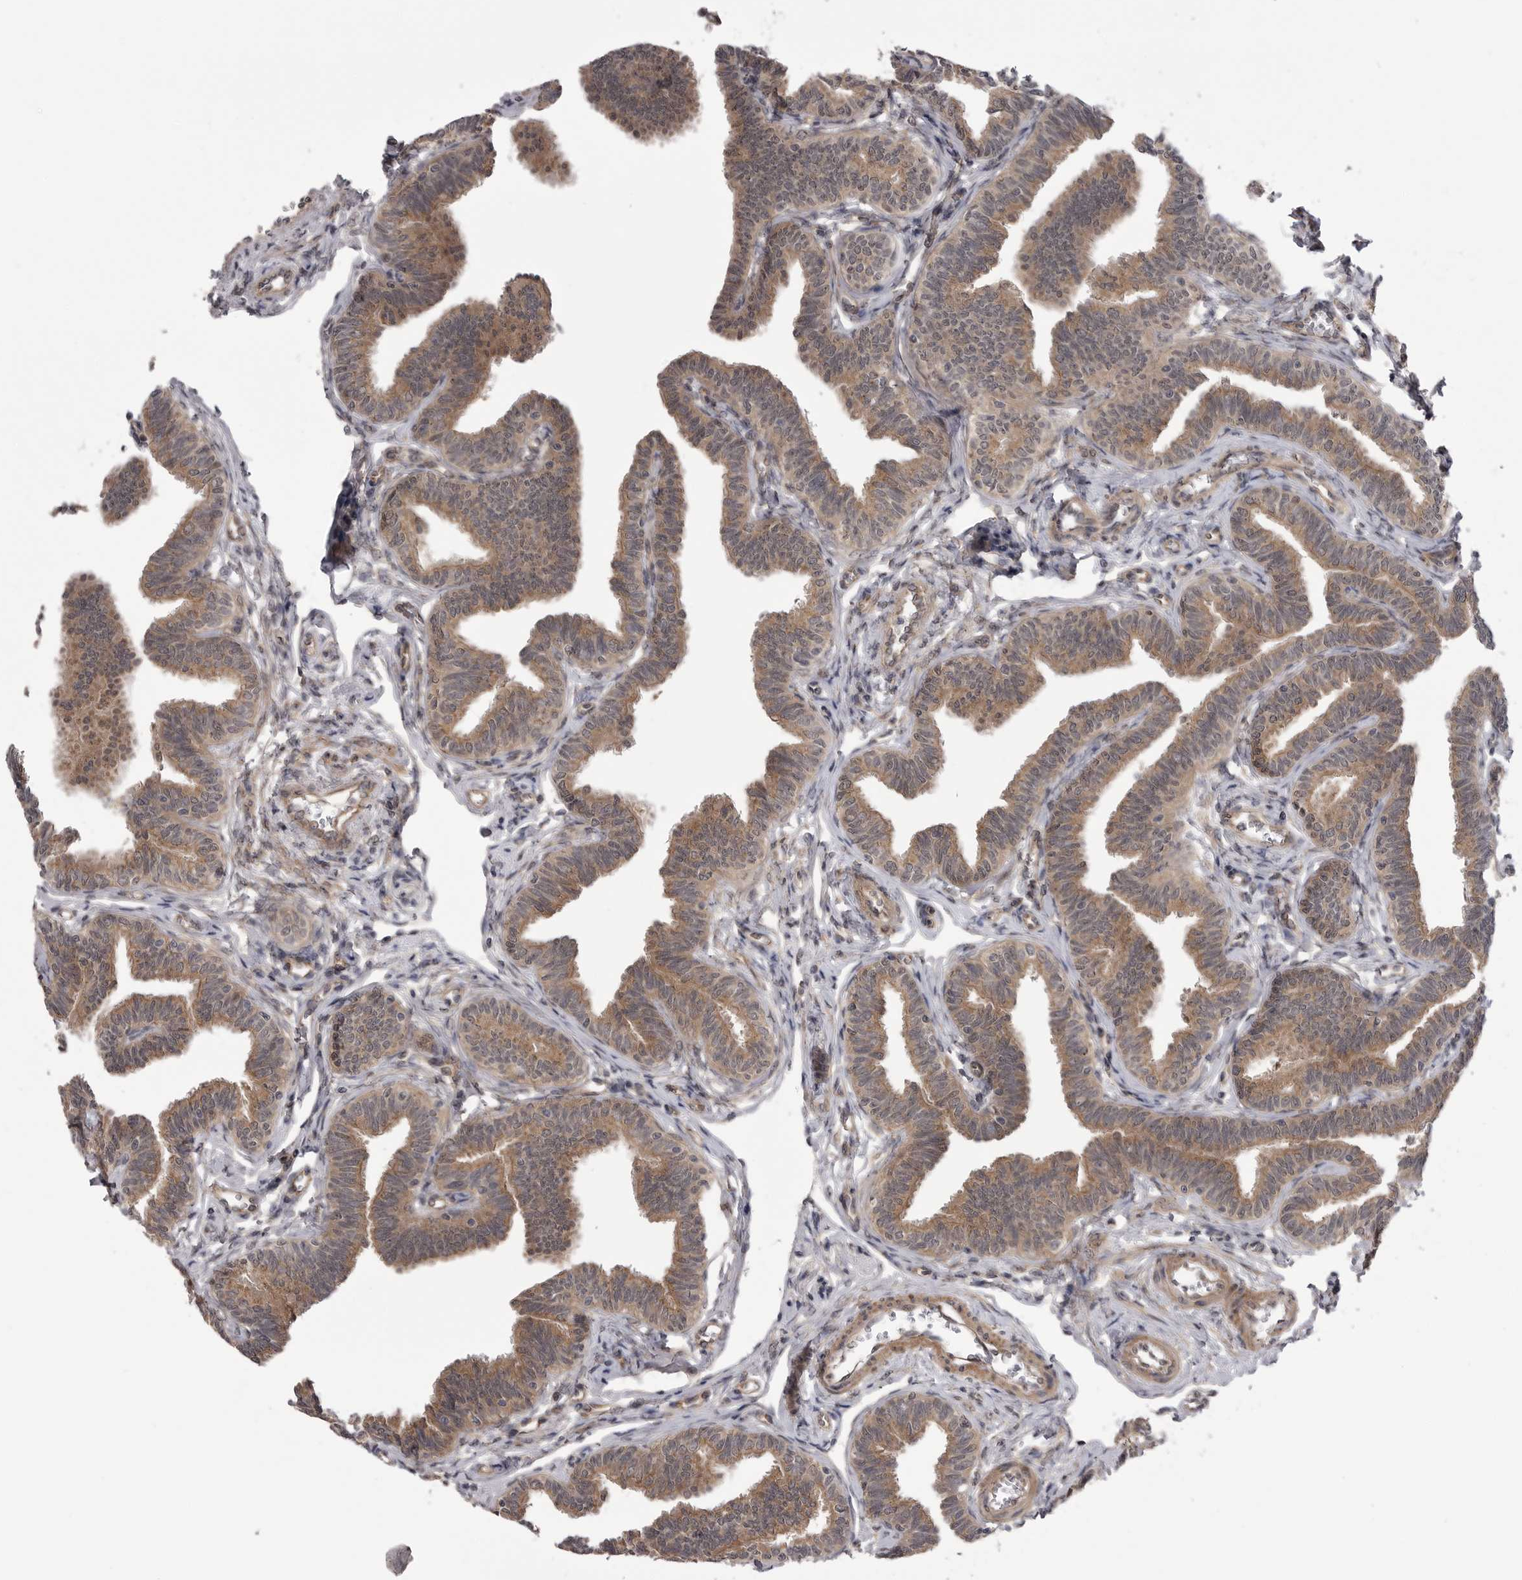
{"staining": {"intensity": "moderate", "quantity": ">75%", "location": "cytoplasmic/membranous"}, "tissue": "fallopian tube", "cell_type": "Glandular cells", "image_type": "normal", "snomed": [{"axis": "morphology", "description": "Normal tissue, NOS"}, {"axis": "topography", "description": "Fallopian tube"}, {"axis": "topography", "description": "Ovary"}], "caption": "Protein expression analysis of normal fallopian tube reveals moderate cytoplasmic/membranous positivity in about >75% of glandular cells. The protein is stained brown, and the nuclei are stained in blue (DAB (3,3'-diaminobenzidine) IHC with brightfield microscopy, high magnification).", "gene": "PDCL", "patient": {"sex": "female", "age": 23}}